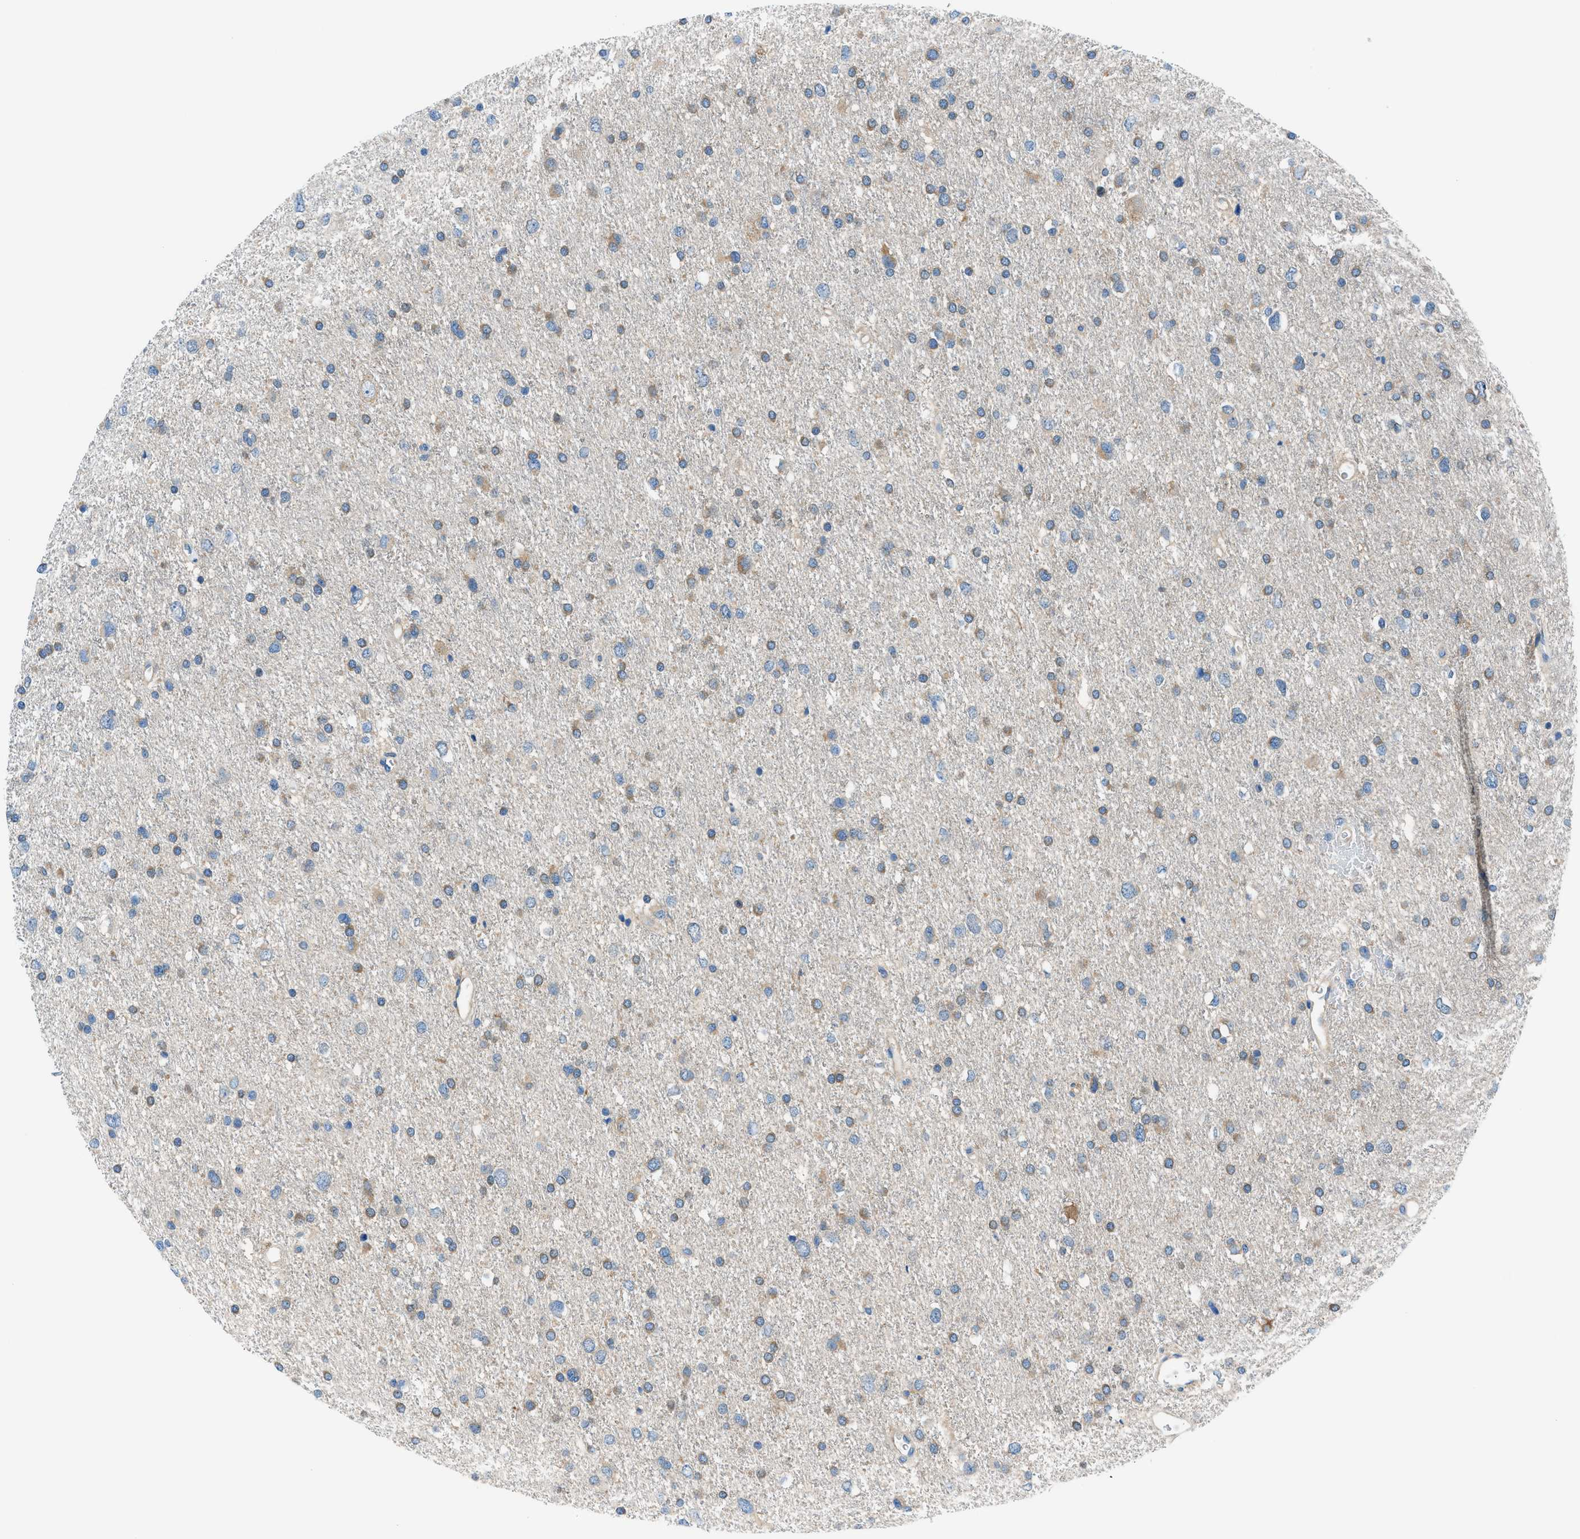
{"staining": {"intensity": "weak", "quantity": "25%-75%", "location": "cytoplasmic/membranous"}, "tissue": "glioma", "cell_type": "Tumor cells", "image_type": "cancer", "snomed": [{"axis": "morphology", "description": "Glioma, malignant, Low grade"}, {"axis": "topography", "description": "Brain"}], "caption": "The image exhibits staining of malignant low-grade glioma, revealing weak cytoplasmic/membranous protein positivity (brown color) within tumor cells.", "gene": "SARS1", "patient": {"sex": "female", "age": 37}}